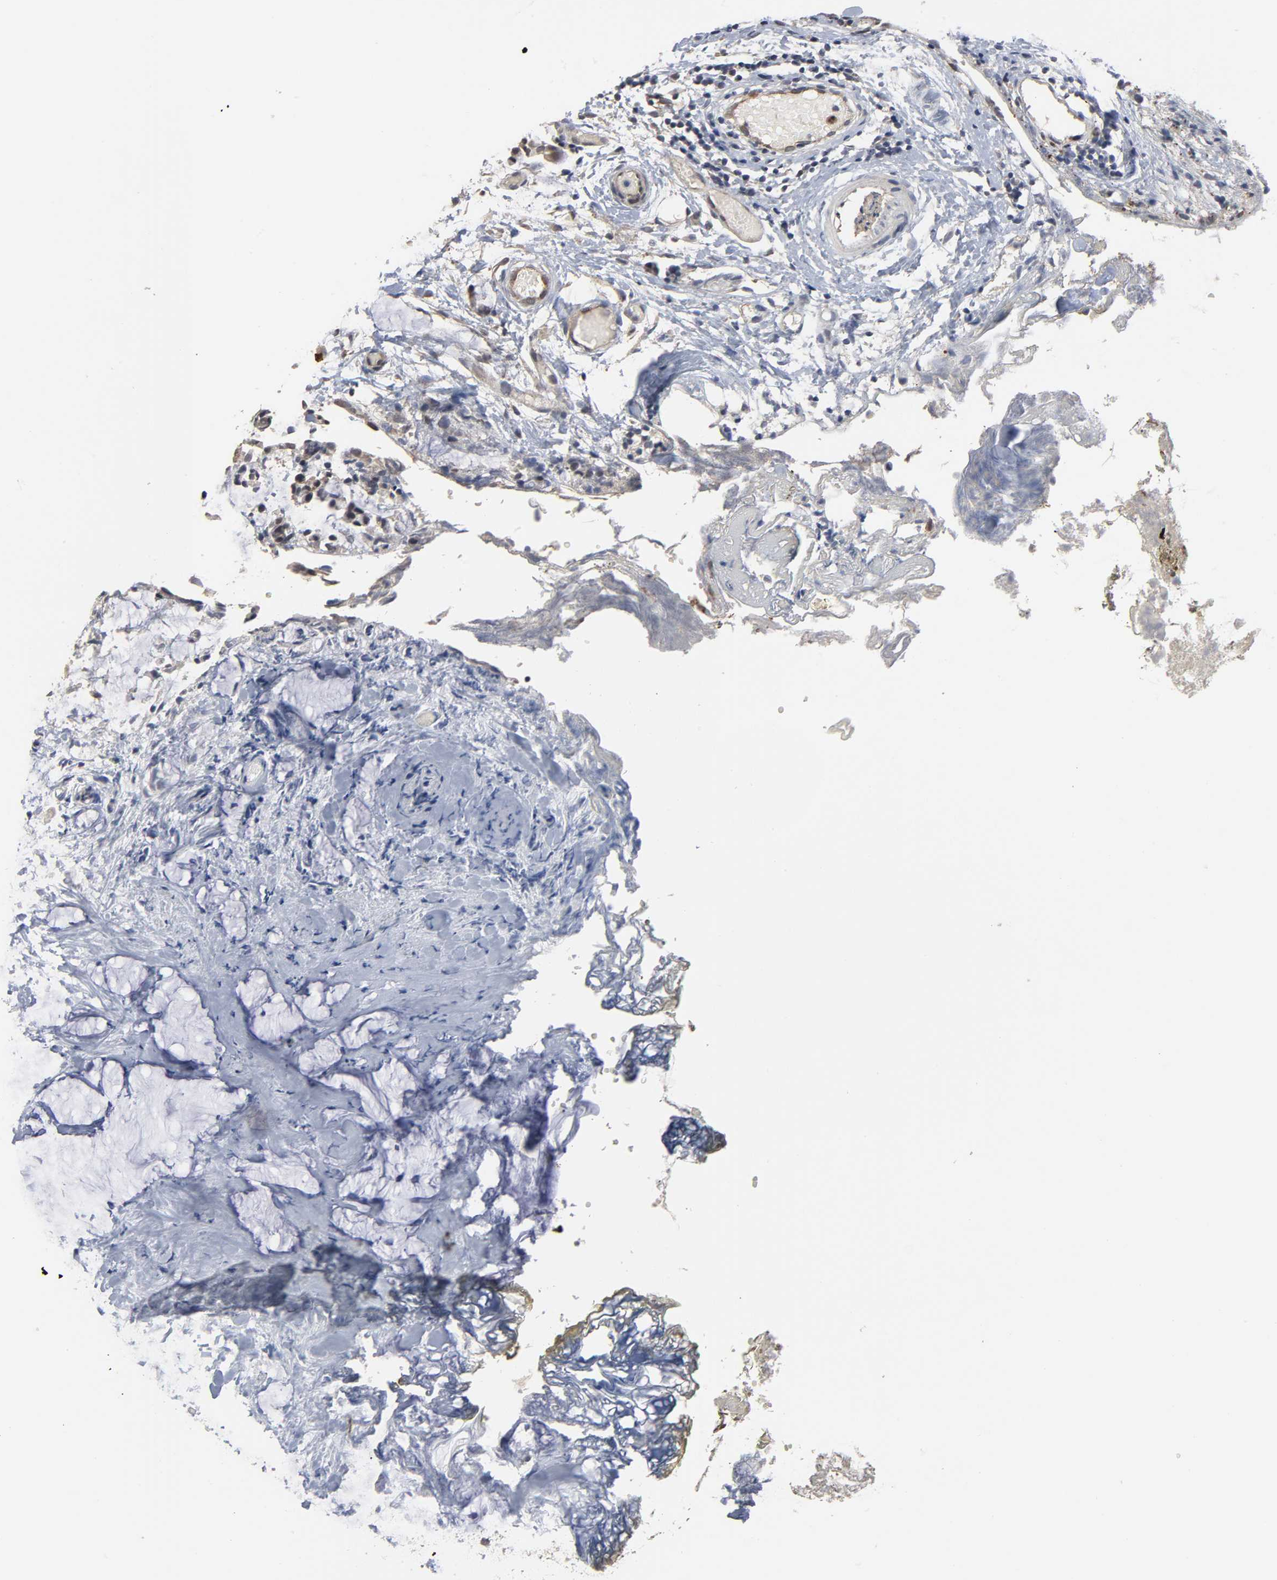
{"staining": {"intensity": "negative", "quantity": "none", "location": "none"}, "tissue": "colorectal cancer", "cell_type": "Tumor cells", "image_type": "cancer", "snomed": [{"axis": "morphology", "description": "Adenocarcinoma, NOS"}, {"axis": "topography", "description": "Colon"}], "caption": "Immunohistochemistry image of neoplastic tissue: human colorectal cancer stained with DAB (3,3'-diaminobenzidine) displays no significant protein staining in tumor cells.", "gene": "RTL5", "patient": {"sex": "male", "age": 14}}